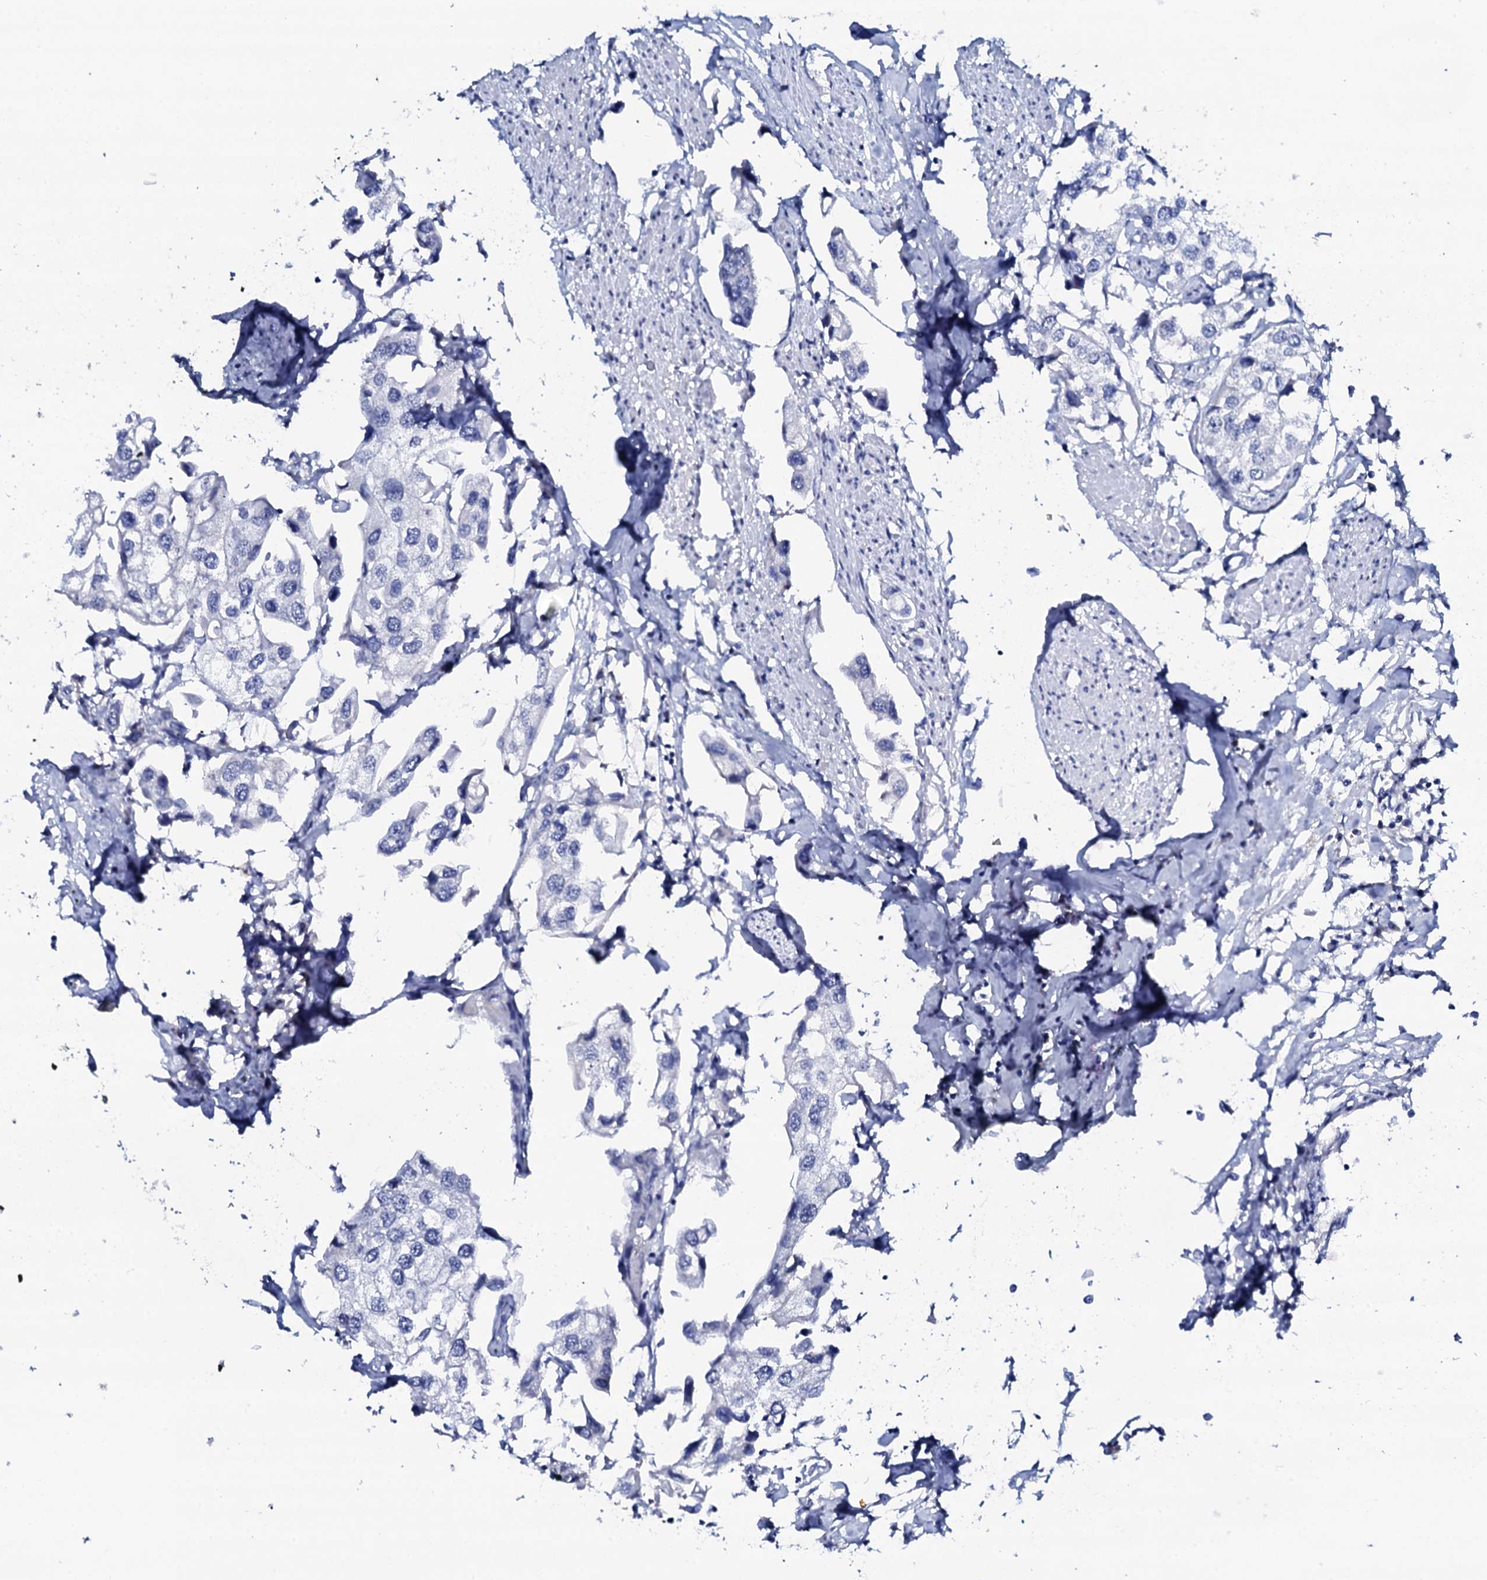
{"staining": {"intensity": "negative", "quantity": "none", "location": "none"}, "tissue": "urothelial cancer", "cell_type": "Tumor cells", "image_type": "cancer", "snomed": [{"axis": "morphology", "description": "Urothelial carcinoma, High grade"}, {"axis": "topography", "description": "Urinary bladder"}], "caption": "Tumor cells show no significant protein staining in urothelial carcinoma (high-grade). (DAB immunohistochemistry, high magnification).", "gene": "FBXL16", "patient": {"sex": "male", "age": 64}}